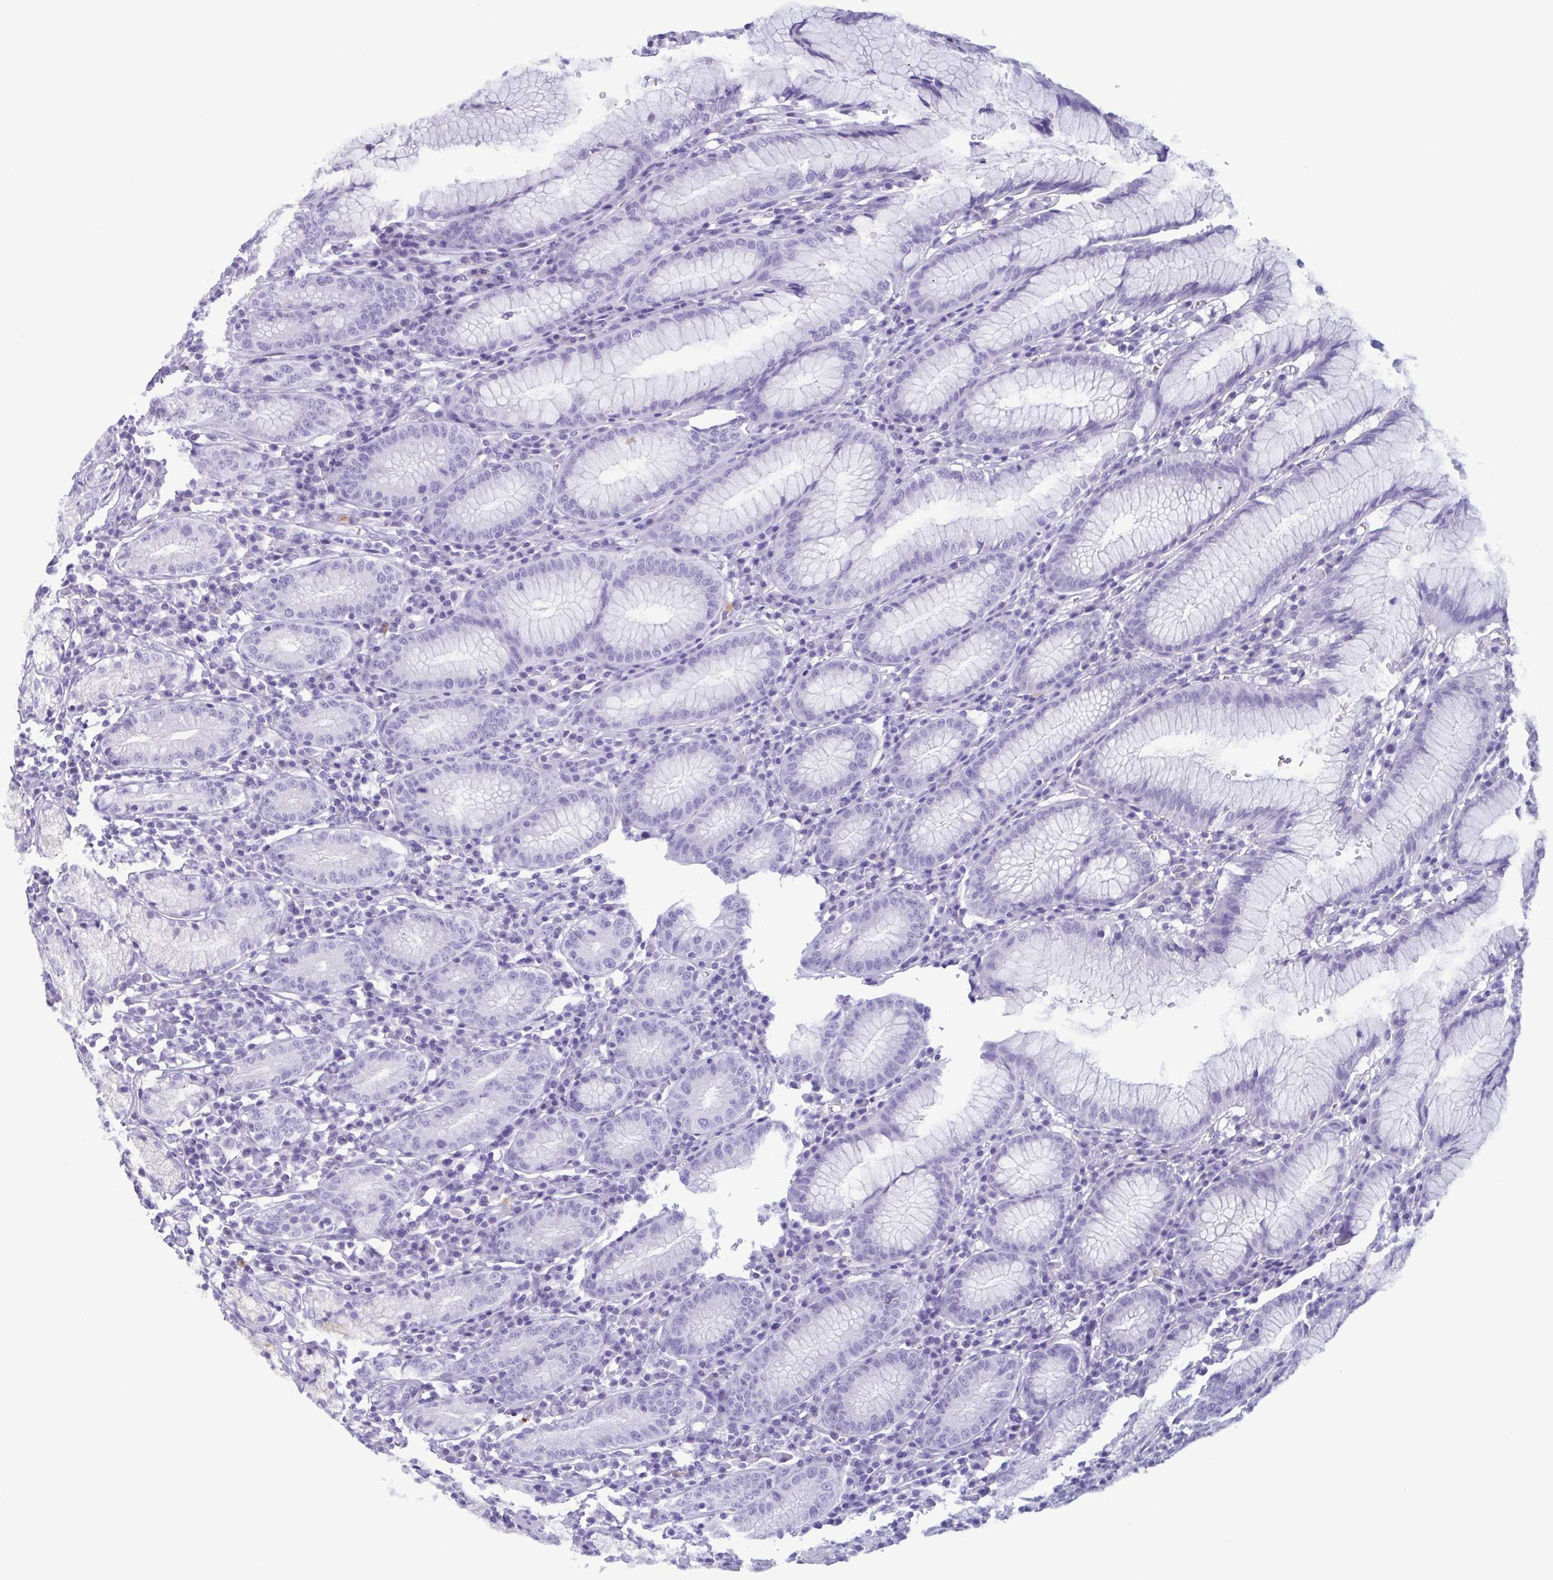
{"staining": {"intensity": "negative", "quantity": "none", "location": "none"}, "tissue": "stomach", "cell_type": "Glandular cells", "image_type": "normal", "snomed": [{"axis": "morphology", "description": "Normal tissue, NOS"}, {"axis": "topography", "description": "Stomach"}], "caption": "This is a photomicrograph of immunohistochemistry staining of unremarkable stomach, which shows no positivity in glandular cells. Nuclei are stained in blue.", "gene": "LTF", "patient": {"sex": "male", "age": 55}}